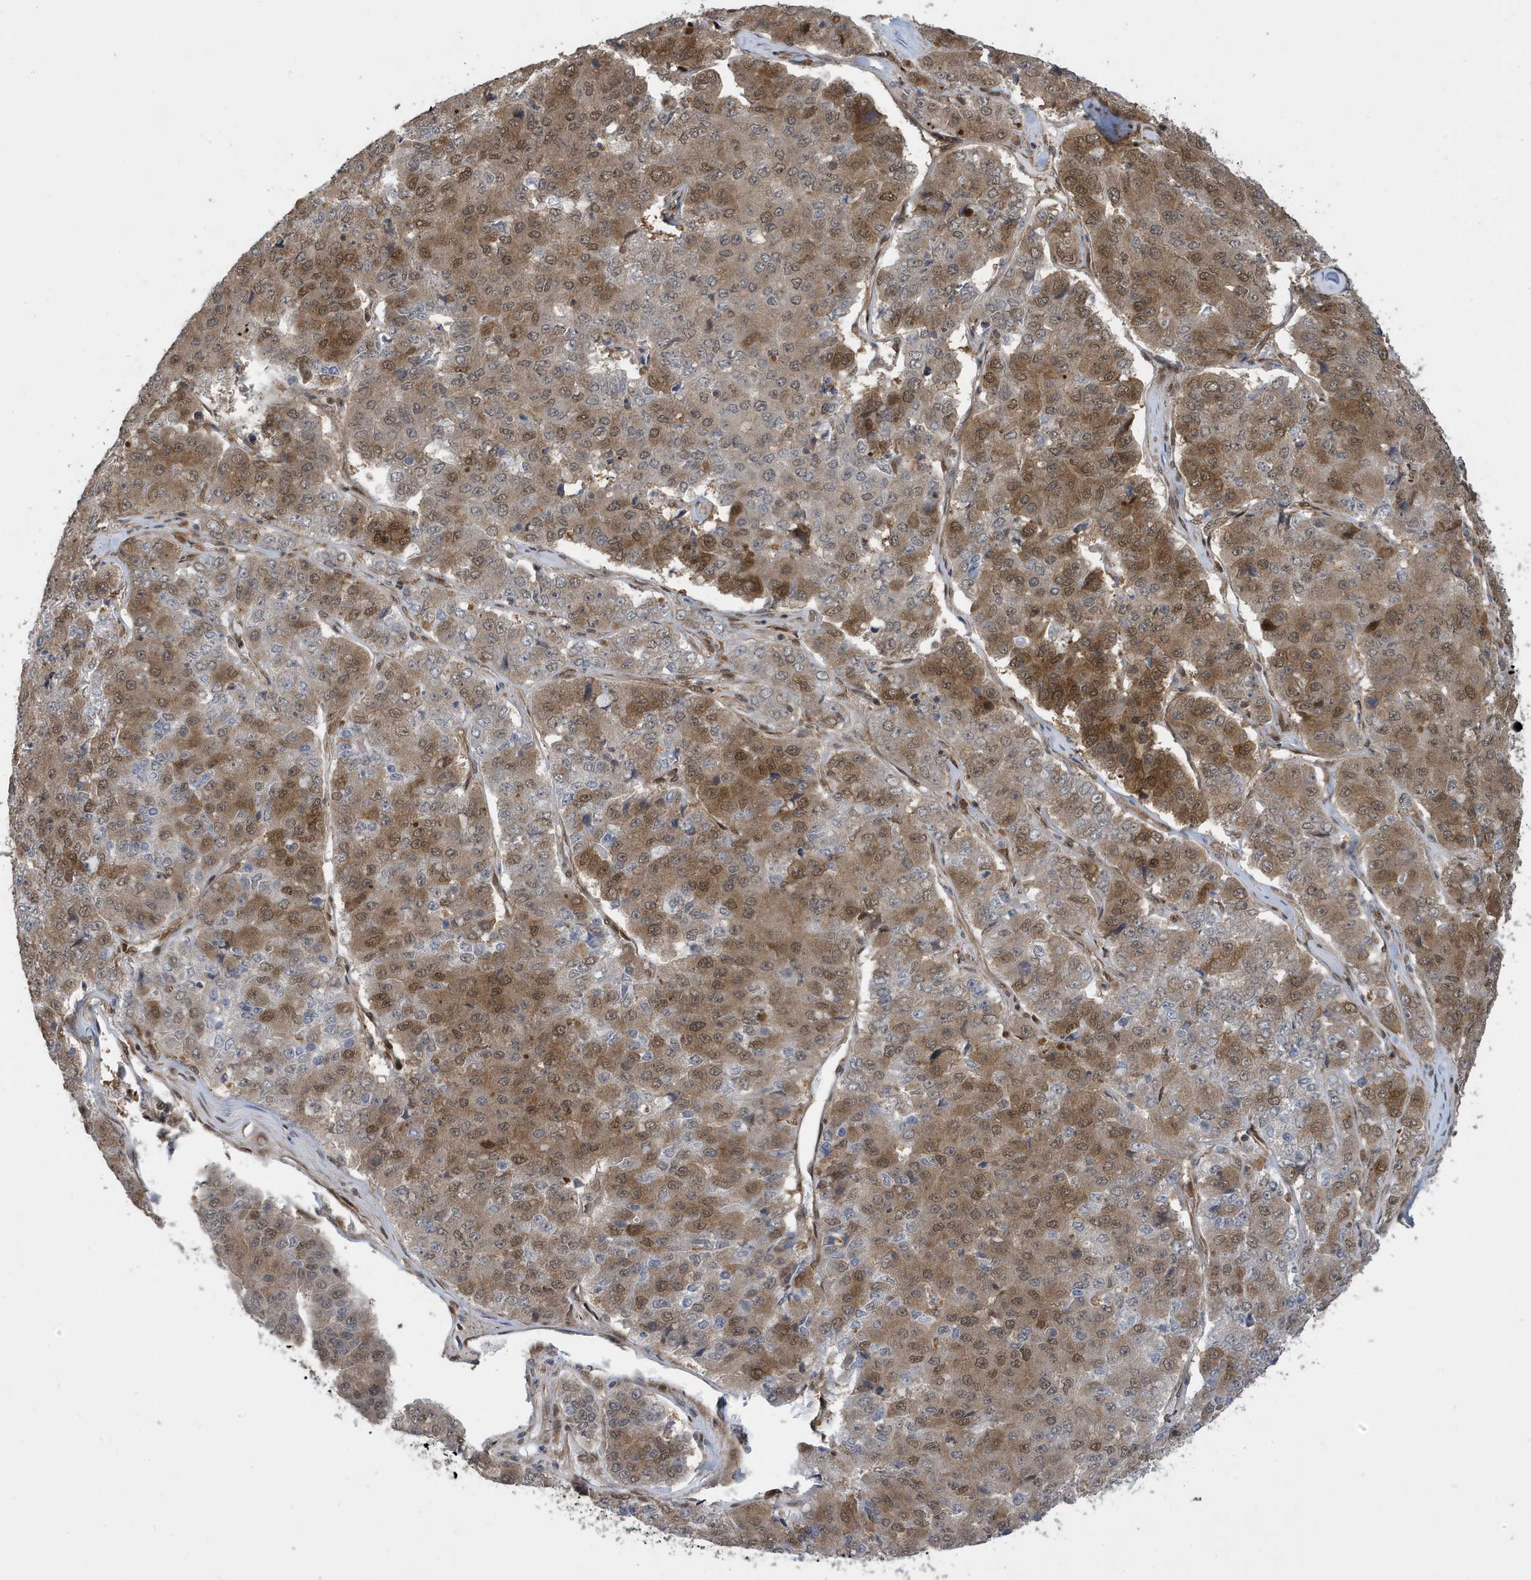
{"staining": {"intensity": "moderate", "quantity": "<25%", "location": "cytoplasmic/membranous,nuclear"}, "tissue": "pancreatic cancer", "cell_type": "Tumor cells", "image_type": "cancer", "snomed": [{"axis": "morphology", "description": "Adenocarcinoma, NOS"}, {"axis": "topography", "description": "Pancreas"}], "caption": "Adenocarcinoma (pancreatic) stained for a protein (brown) demonstrates moderate cytoplasmic/membranous and nuclear positive staining in about <25% of tumor cells.", "gene": "UBQLN1", "patient": {"sex": "male", "age": 50}}